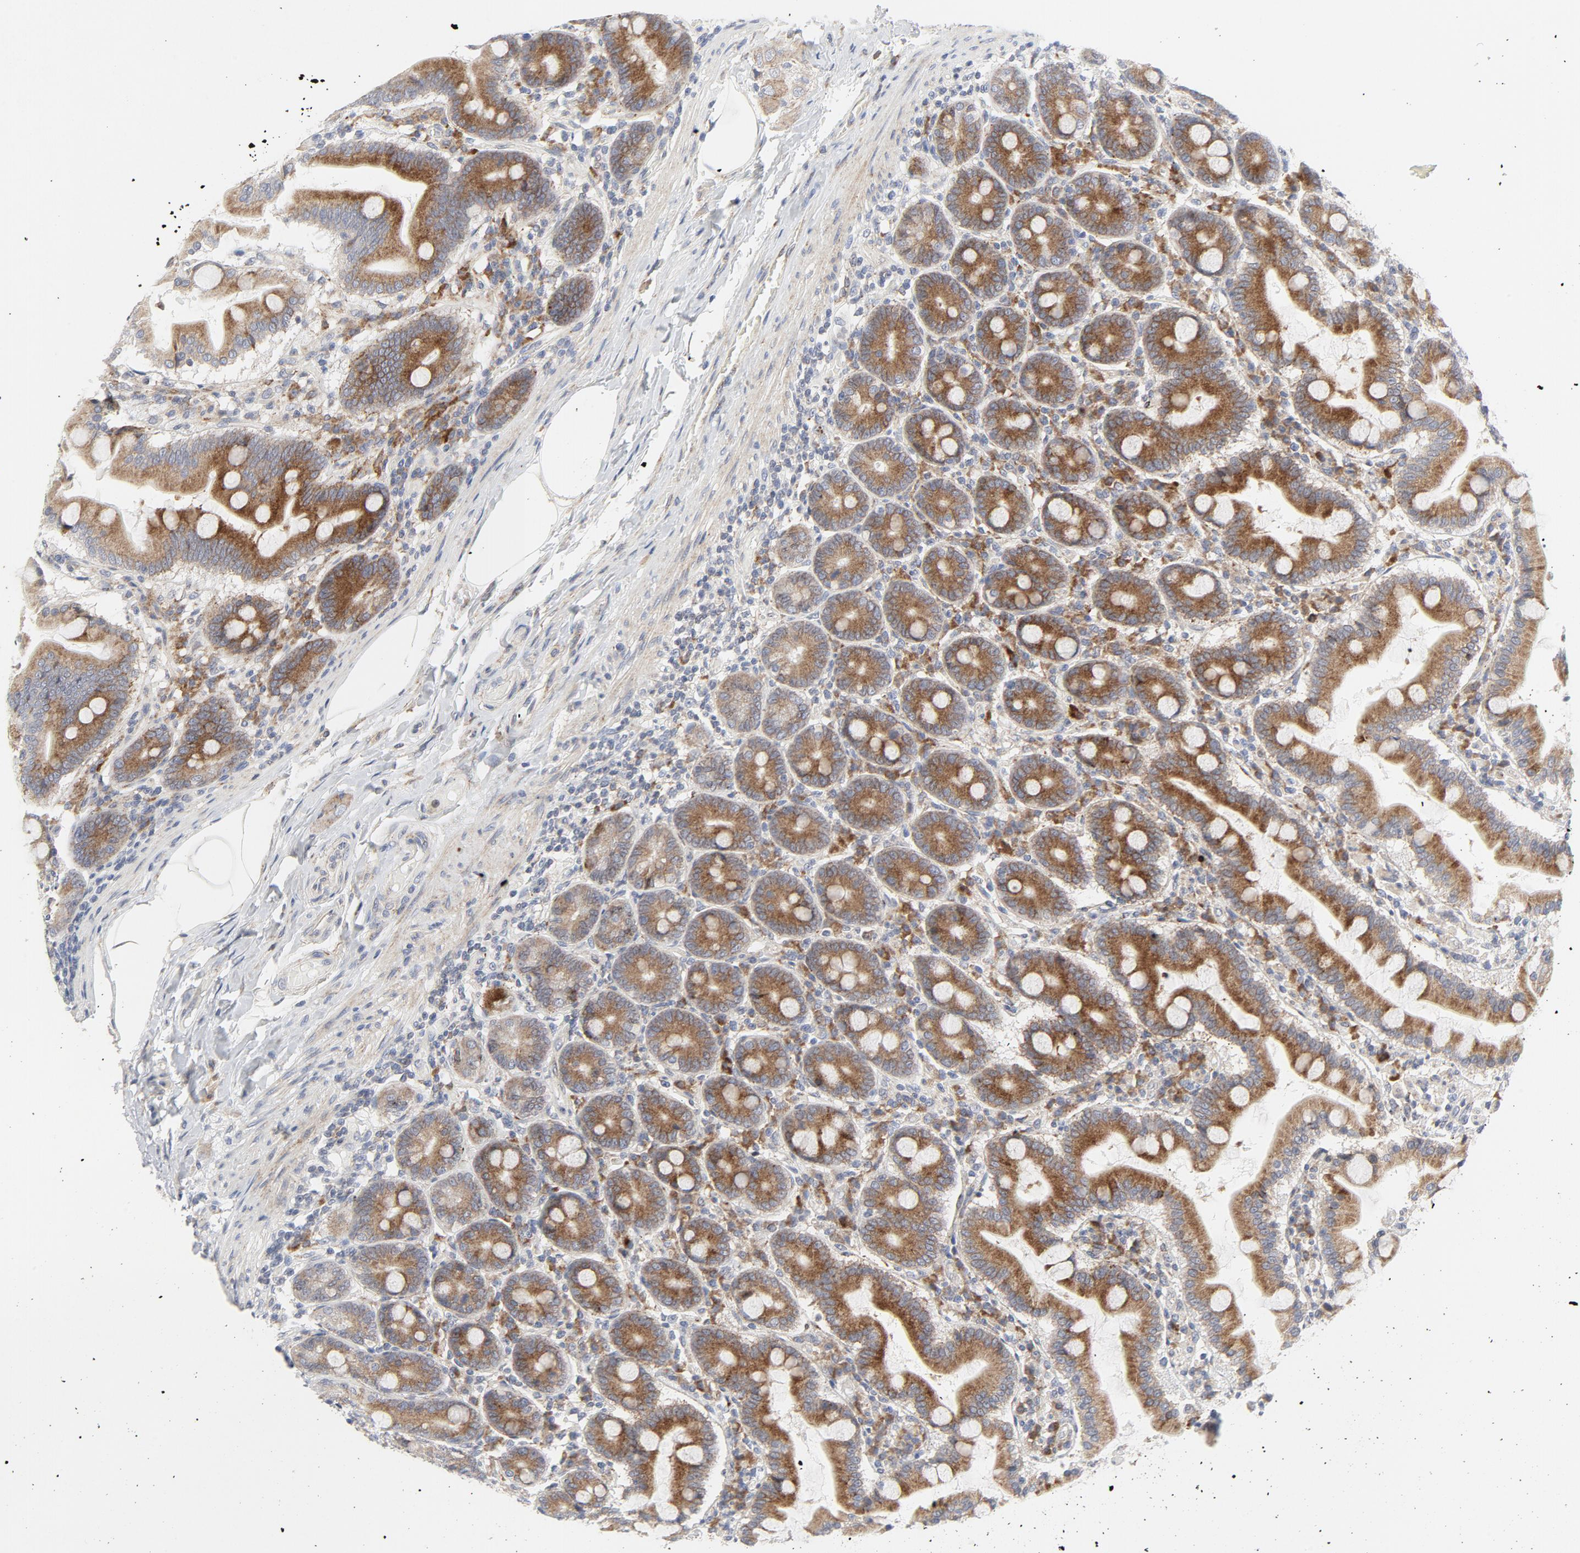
{"staining": {"intensity": "strong", "quantity": ">75%", "location": "cytoplasmic/membranous"}, "tissue": "duodenum", "cell_type": "Glandular cells", "image_type": "normal", "snomed": [{"axis": "morphology", "description": "Normal tissue, NOS"}, {"axis": "topography", "description": "Duodenum"}], "caption": "Immunohistochemistry image of normal duodenum stained for a protein (brown), which reveals high levels of strong cytoplasmic/membranous expression in approximately >75% of glandular cells.", "gene": "LRP6", "patient": {"sex": "female", "age": 64}}